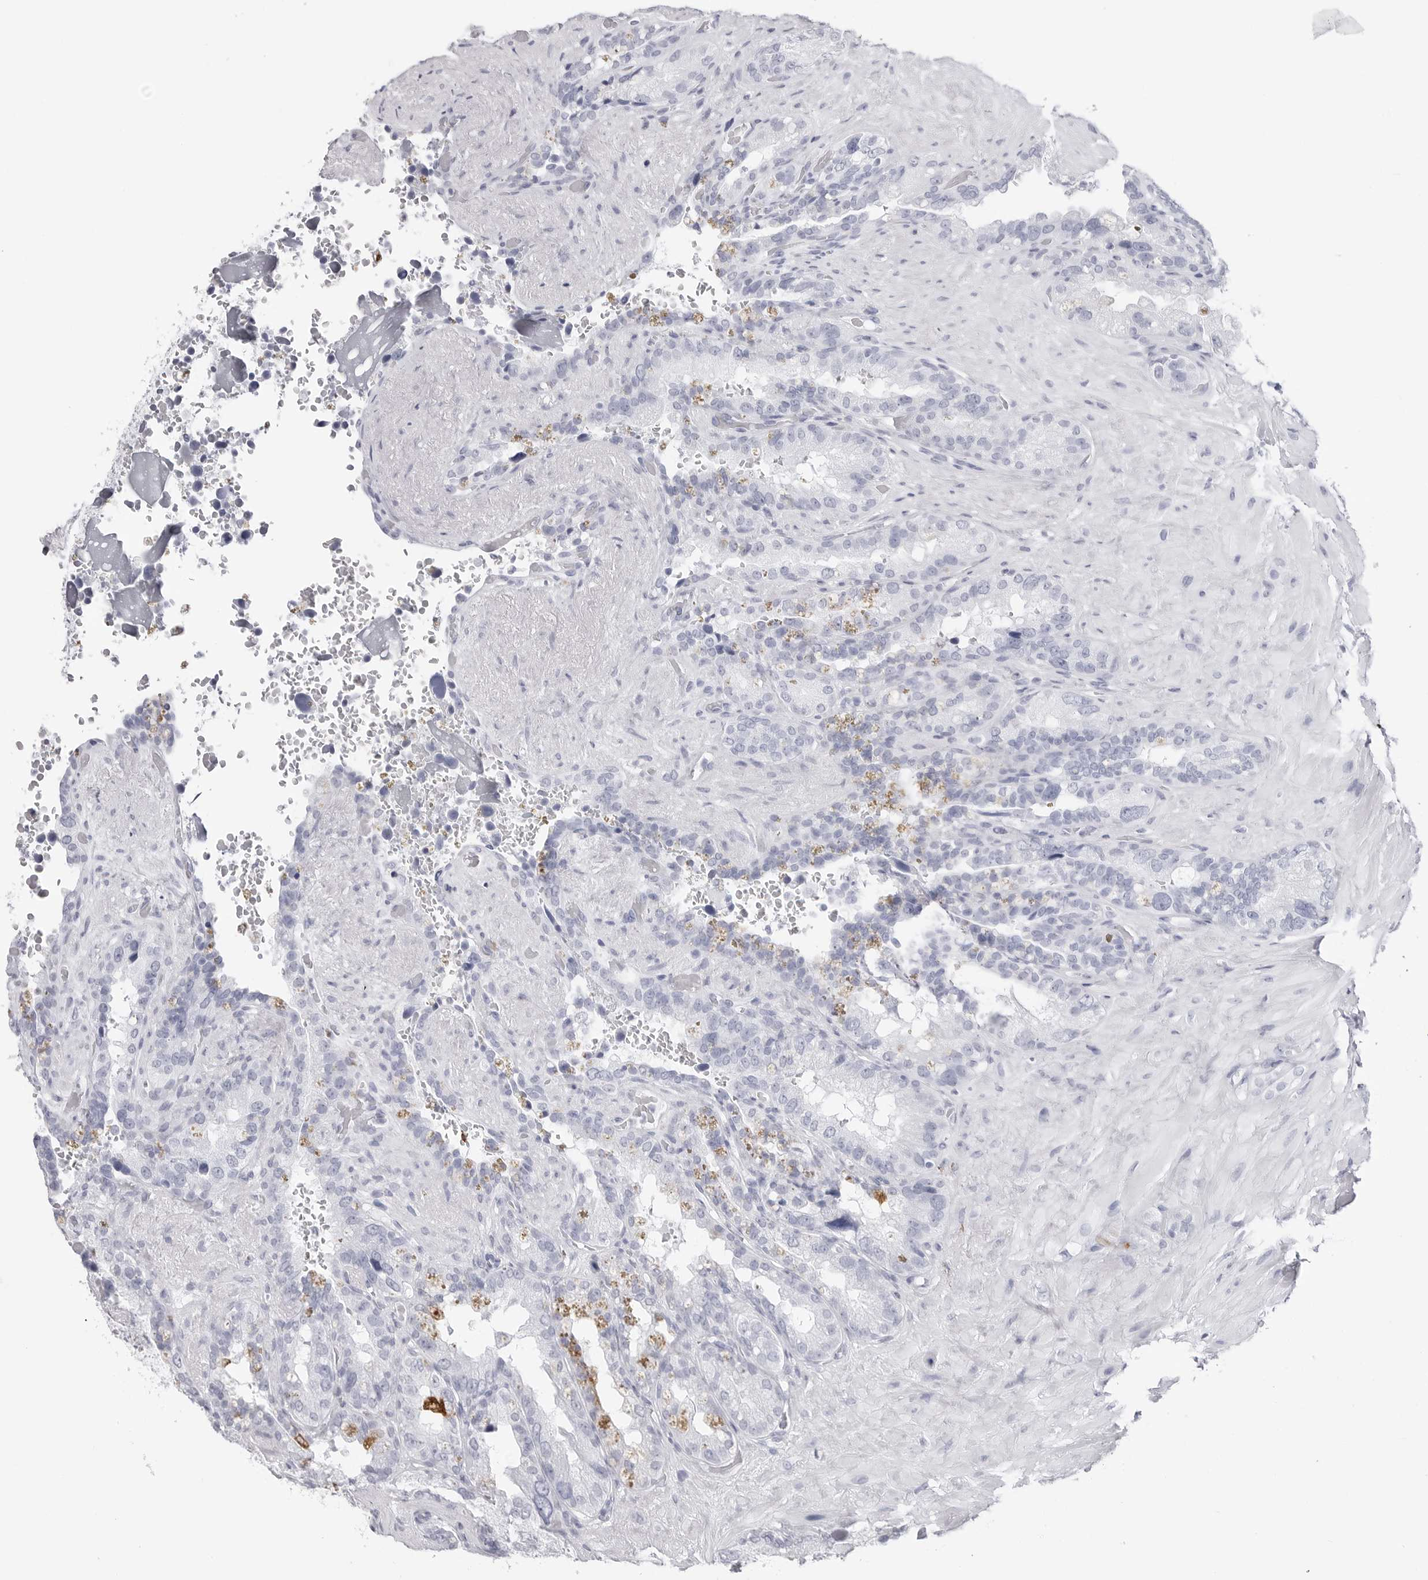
{"staining": {"intensity": "negative", "quantity": "none", "location": "none"}, "tissue": "seminal vesicle", "cell_type": "Glandular cells", "image_type": "normal", "snomed": [{"axis": "morphology", "description": "Normal tissue, NOS"}, {"axis": "topography", "description": "Seminal veicle"}], "caption": "Image shows no significant protein positivity in glandular cells of benign seminal vesicle.", "gene": "CST2", "patient": {"sex": "male", "age": 80}}